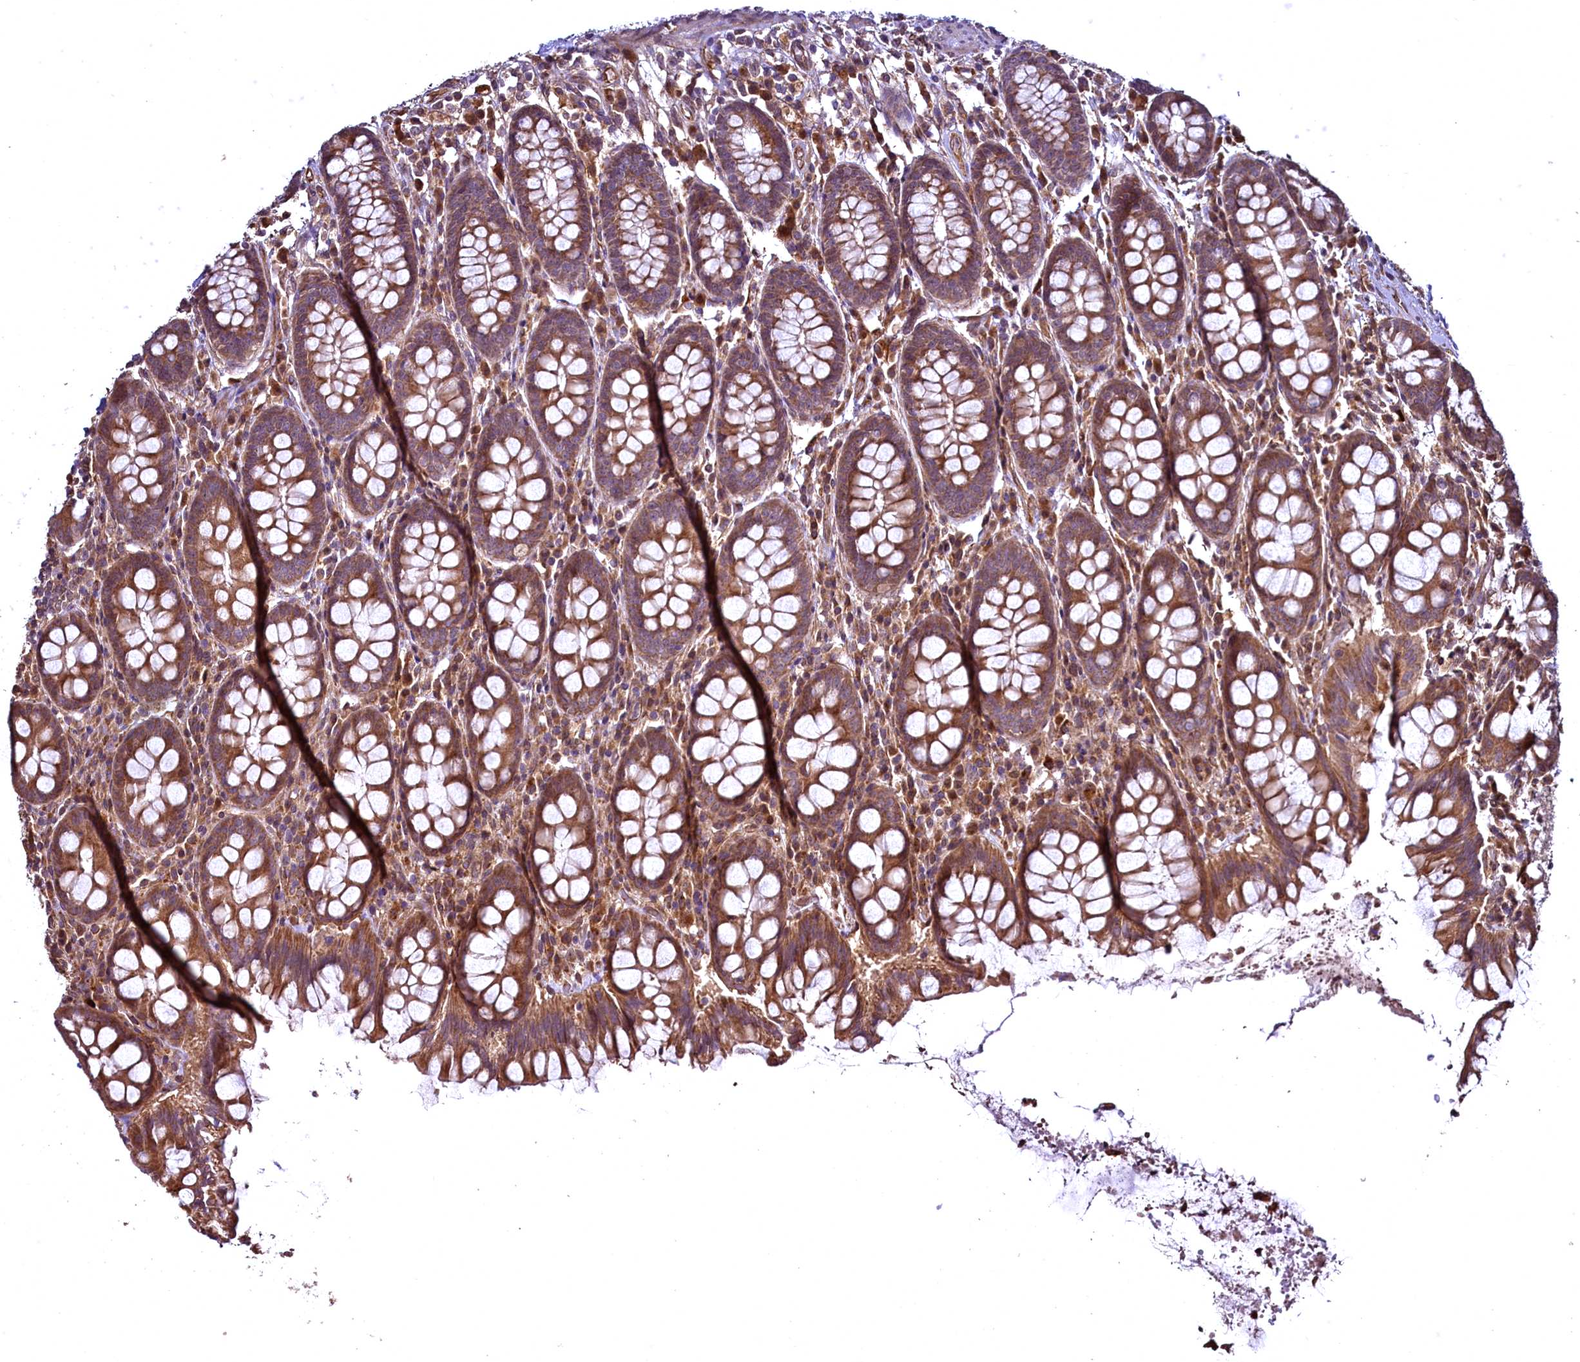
{"staining": {"intensity": "strong", "quantity": ">75%", "location": "cytoplasmic/membranous"}, "tissue": "colon", "cell_type": "Endothelial cells", "image_type": "normal", "snomed": [{"axis": "morphology", "description": "Normal tissue, NOS"}, {"axis": "topography", "description": "Colon"}], "caption": "Endothelial cells show high levels of strong cytoplasmic/membranous staining in approximately >75% of cells in benign colon.", "gene": "TBCEL", "patient": {"sex": "female", "age": 79}}